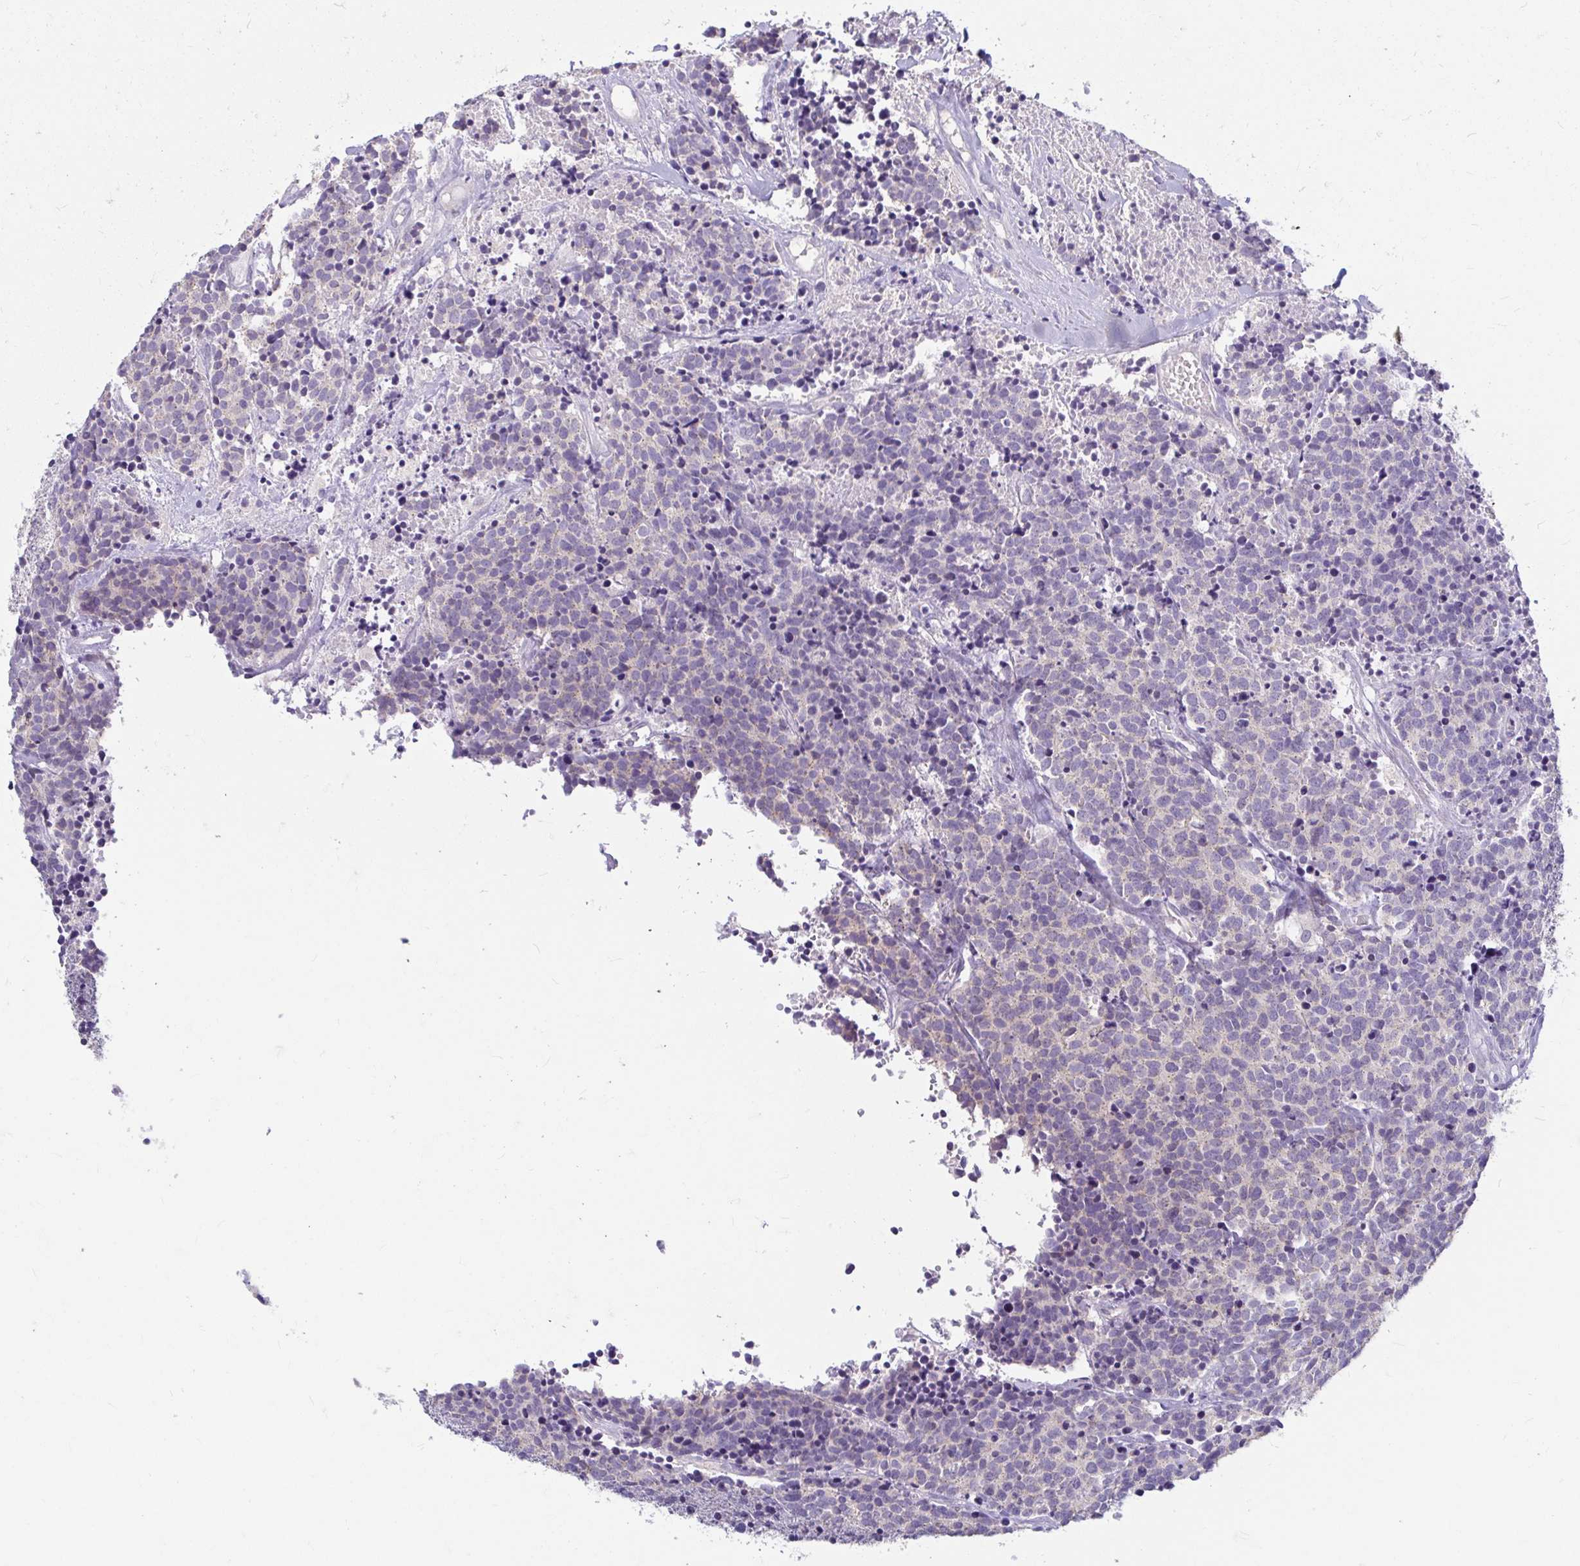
{"staining": {"intensity": "negative", "quantity": "none", "location": "none"}, "tissue": "carcinoid", "cell_type": "Tumor cells", "image_type": "cancer", "snomed": [{"axis": "morphology", "description": "Carcinoid, malignant, NOS"}, {"axis": "topography", "description": "Skin"}], "caption": "A histopathology image of carcinoid stained for a protein displays no brown staining in tumor cells.", "gene": "ADH1A", "patient": {"sex": "female", "age": 79}}